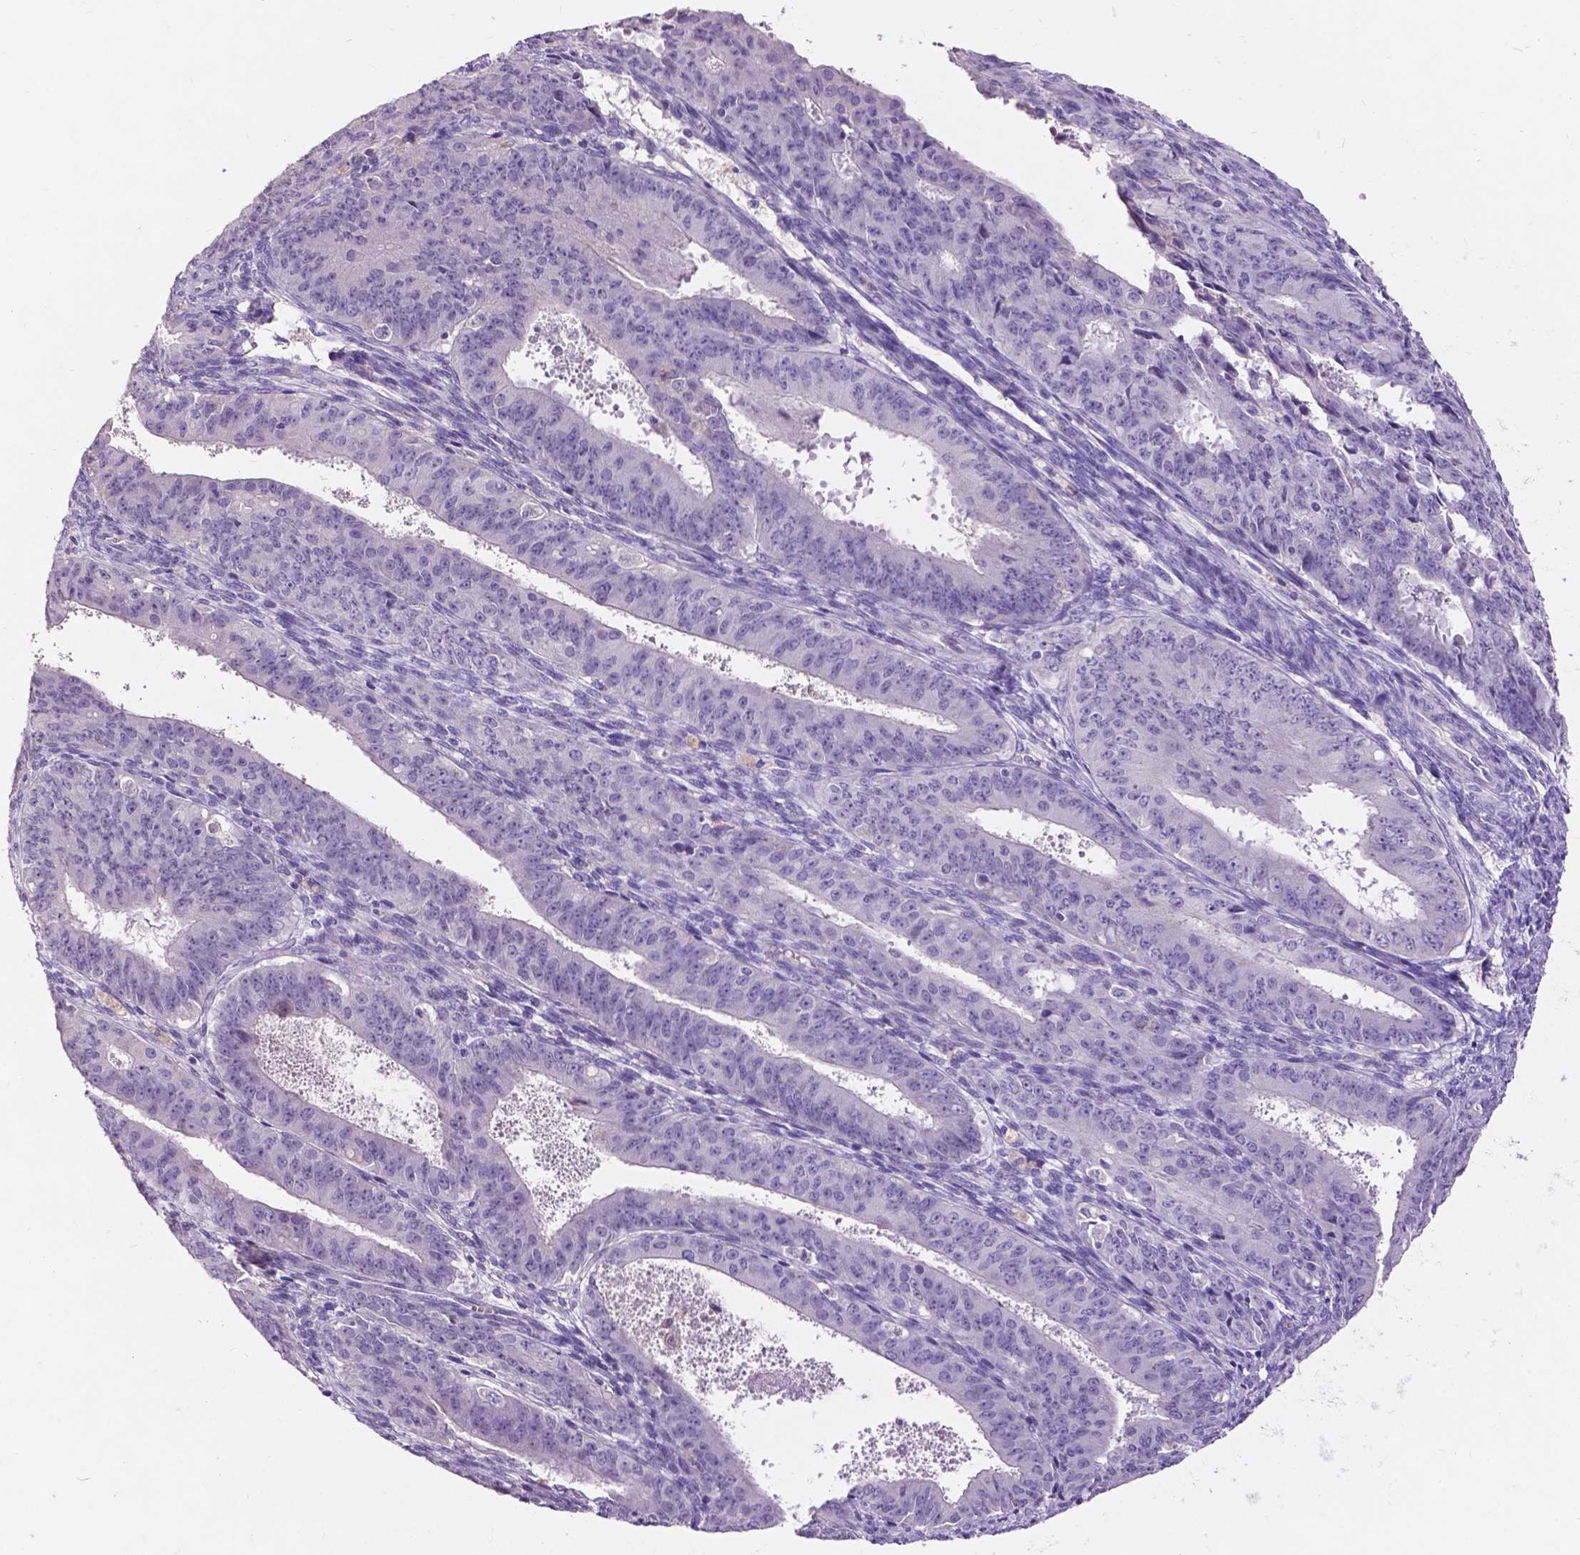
{"staining": {"intensity": "negative", "quantity": "none", "location": "none"}, "tissue": "ovarian cancer", "cell_type": "Tumor cells", "image_type": "cancer", "snomed": [{"axis": "morphology", "description": "Carcinoma, endometroid"}, {"axis": "topography", "description": "Ovary"}], "caption": "Immunohistochemical staining of human ovarian cancer displays no significant staining in tumor cells.", "gene": "PLSCR1", "patient": {"sex": "female", "age": 42}}